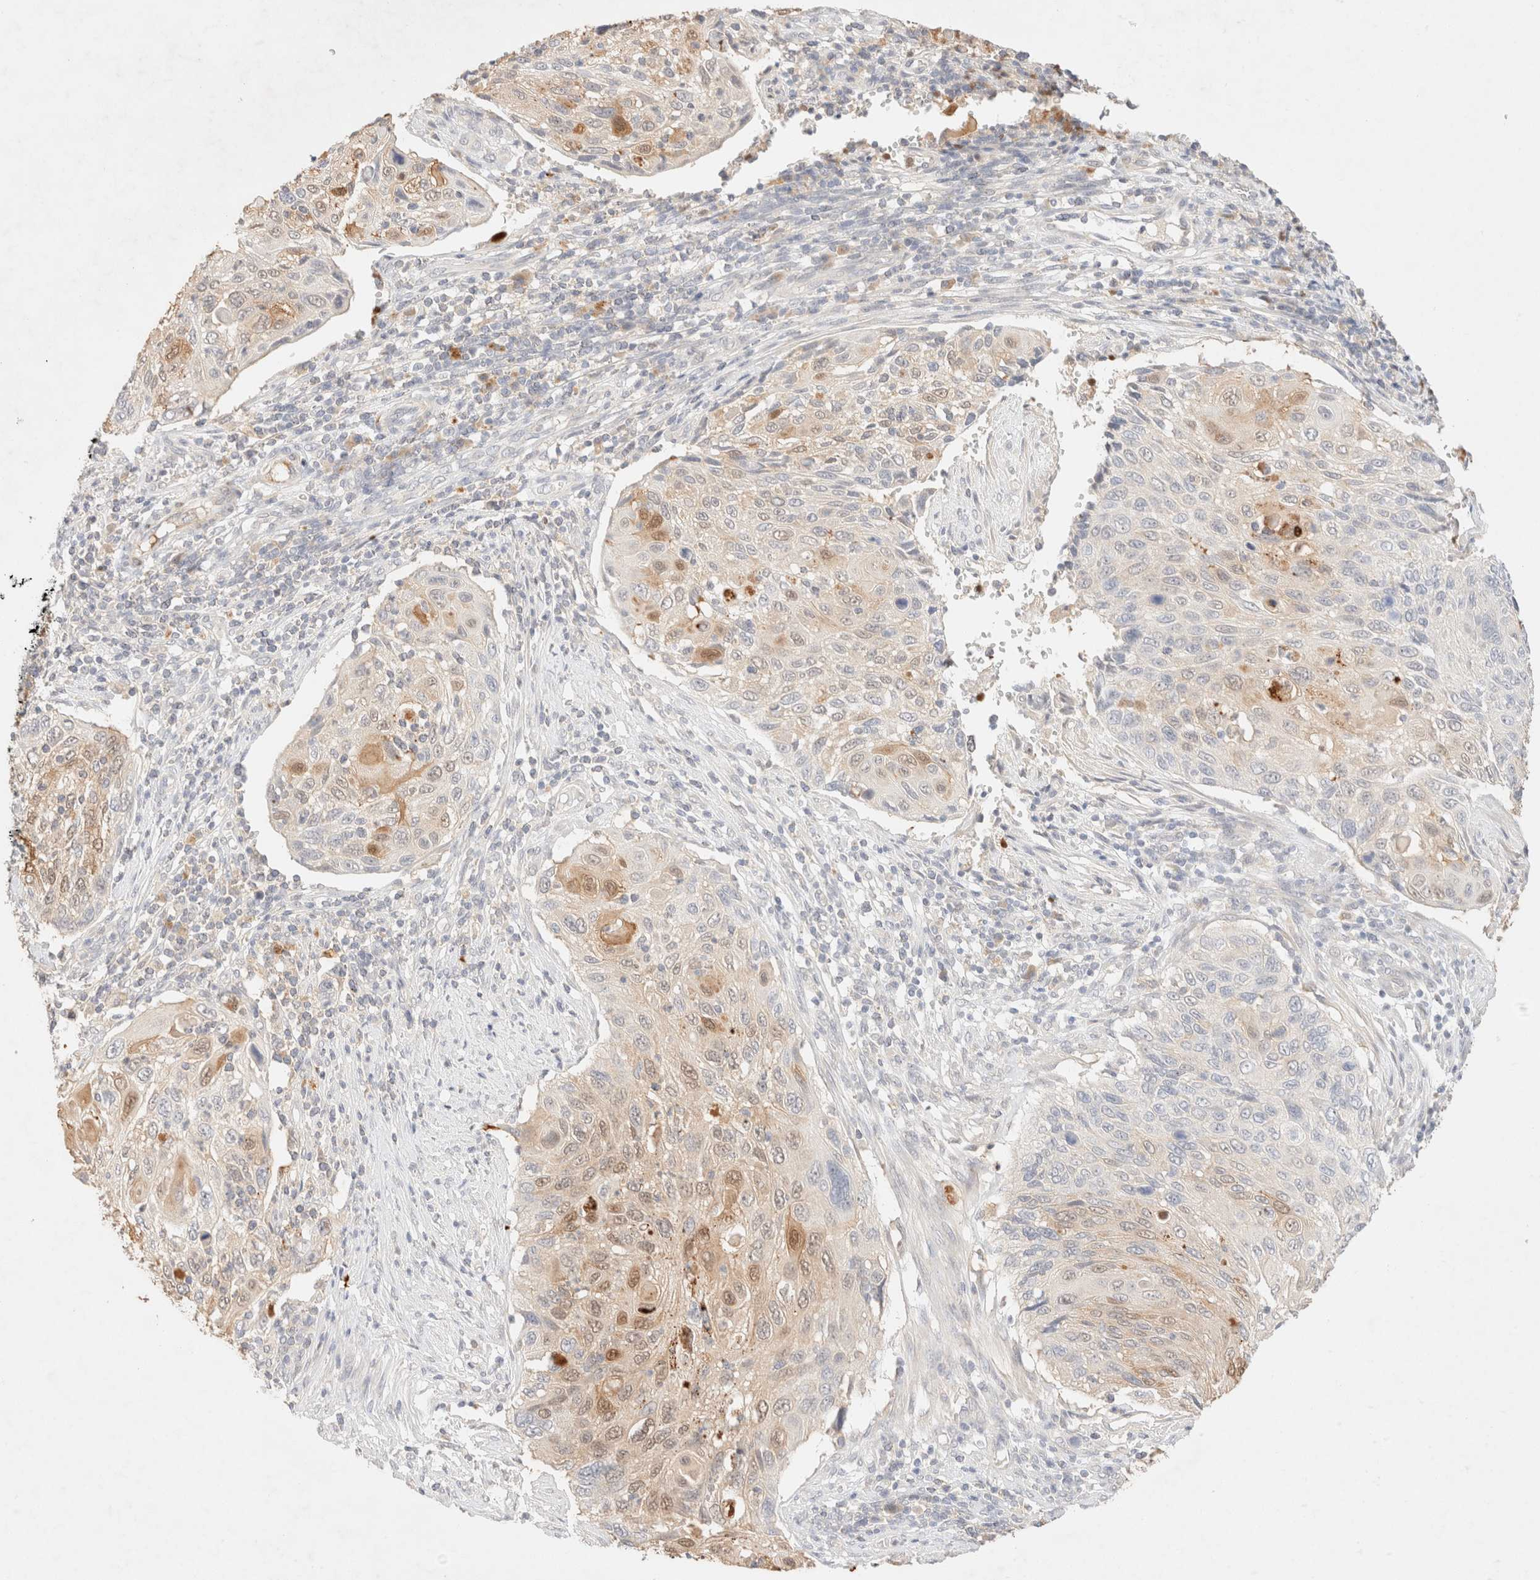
{"staining": {"intensity": "weak", "quantity": "25%-75%", "location": "cytoplasmic/membranous,nuclear"}, "tissue": "cervical cancer", "cell_type": "Tumor cells", "image_type": "cancer", "snomed": [{"axis": "morphology", "description": "Squamous cell carcinoma, NOS"}, {"axis": "topography", "description": "Cervix"}], "caption": "Squamous cell carcinoma (cervical) stained for a protein (brown) exhibits weak cytoplasmic/membranous and nuclear positive expression in about 25%-75% of tumor cells.", "gene": "SNTB1", "patient": {"sex": "female", "age": 70}}